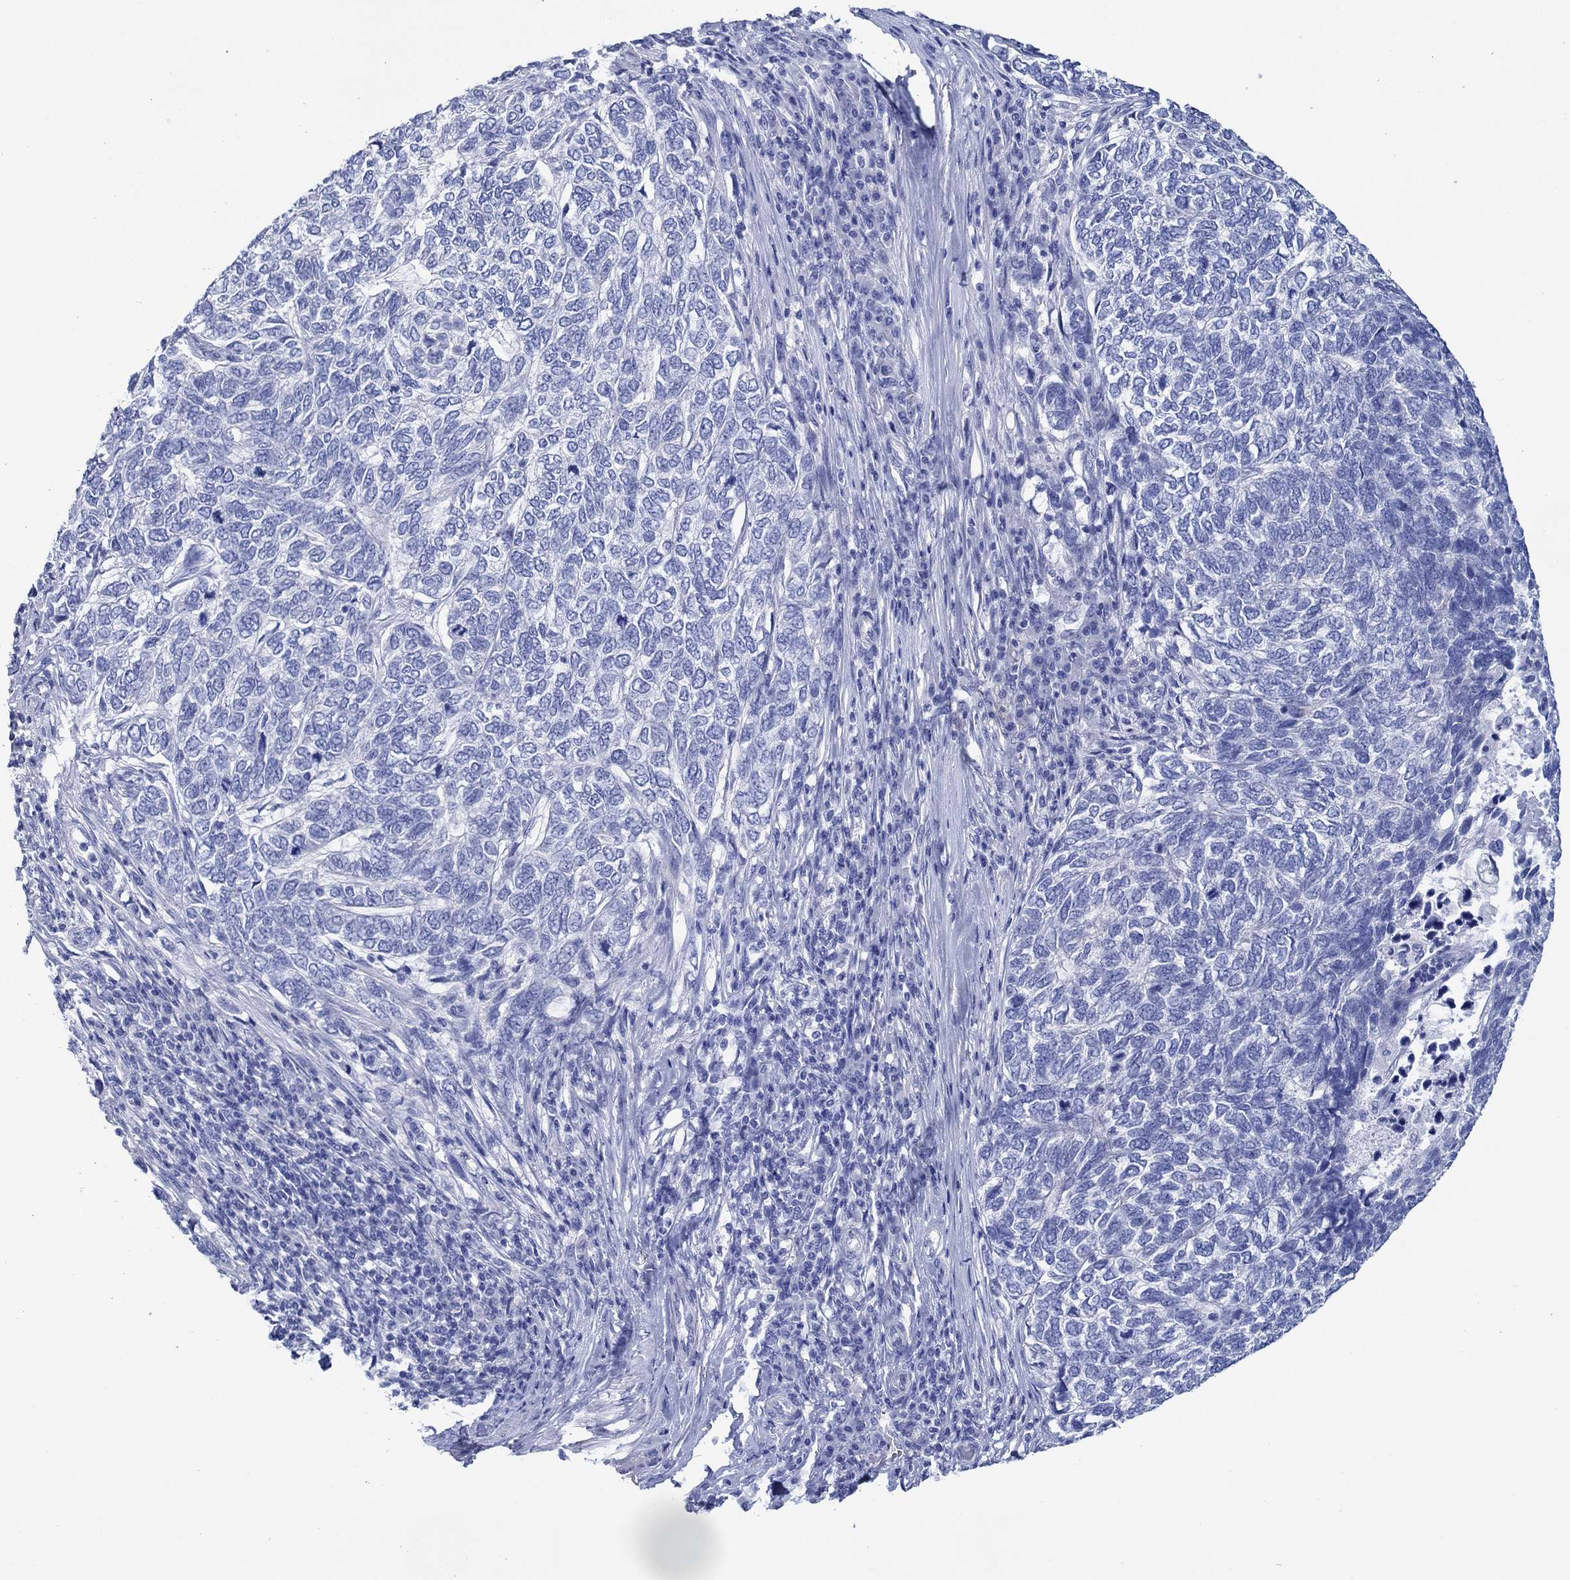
{"staining": {"intensity": "negative", "quantity": "none", "location": "none"}, "tissue": "skin cancer", "cell_type": "Tumor cells", "image_type": "cancer", "snomed": [{"axis": "morphology", "description": "Basal cell carcinoma"}, {"axis": "topography", "description": "Skin"}], "caption": "Tumor cells are negative for protein expression in human skin cancer. (DAB (3,3'-diaminobenzidine) immunohistochemistry visualized using brightfield microscopy, high magnification).", "gene": "IGFBP6", "patient": {"sex": "female", "age": 65}}